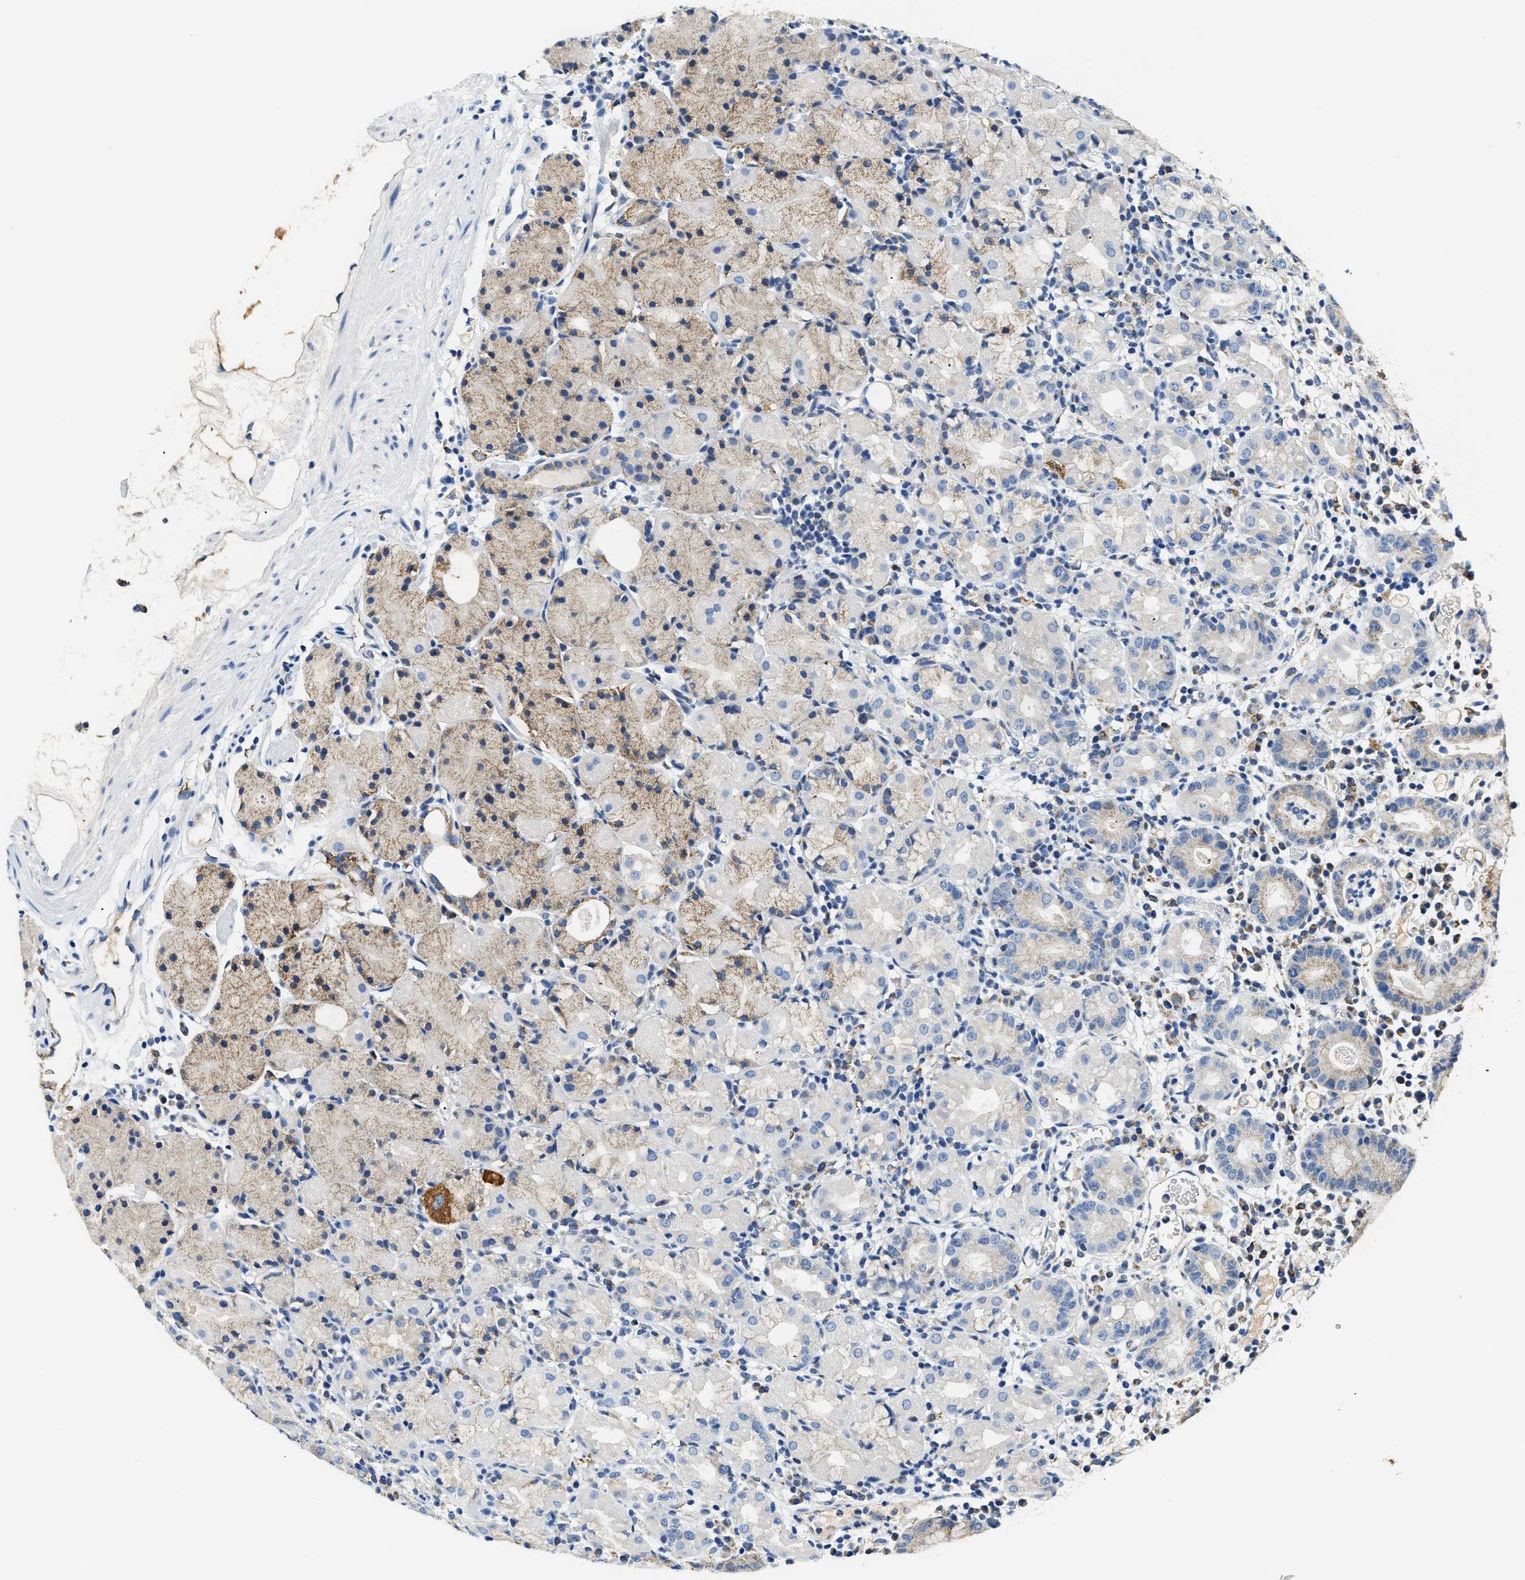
{"staining": {"intensity": "moderate", "quantity": "<25%", "location": "cytoplasmic/membranous"}, "tissue": "stomach", "cell_type": "Glandular cells", "image_type": "normal", "snomed": [{"axis": "morphology", "description": "Normal tissue, NOS"}, {"axis": "topography", "description": "Stomach"}, {"axis": "topography", "description": "Stomach, lower"}], "caption": "High-magnification brightfield microscopy of normal stomach stained with DAB (3,3'-diaminobenzidine) (brown) and counterstained with hematoxylin (blue). glandular cells exhibit moderate cytoplasmic/membranous positivity is appreciated in approximately<25% of cells.", "gene": "PCK2", "patient": {"sex": "female", "age": 75}}